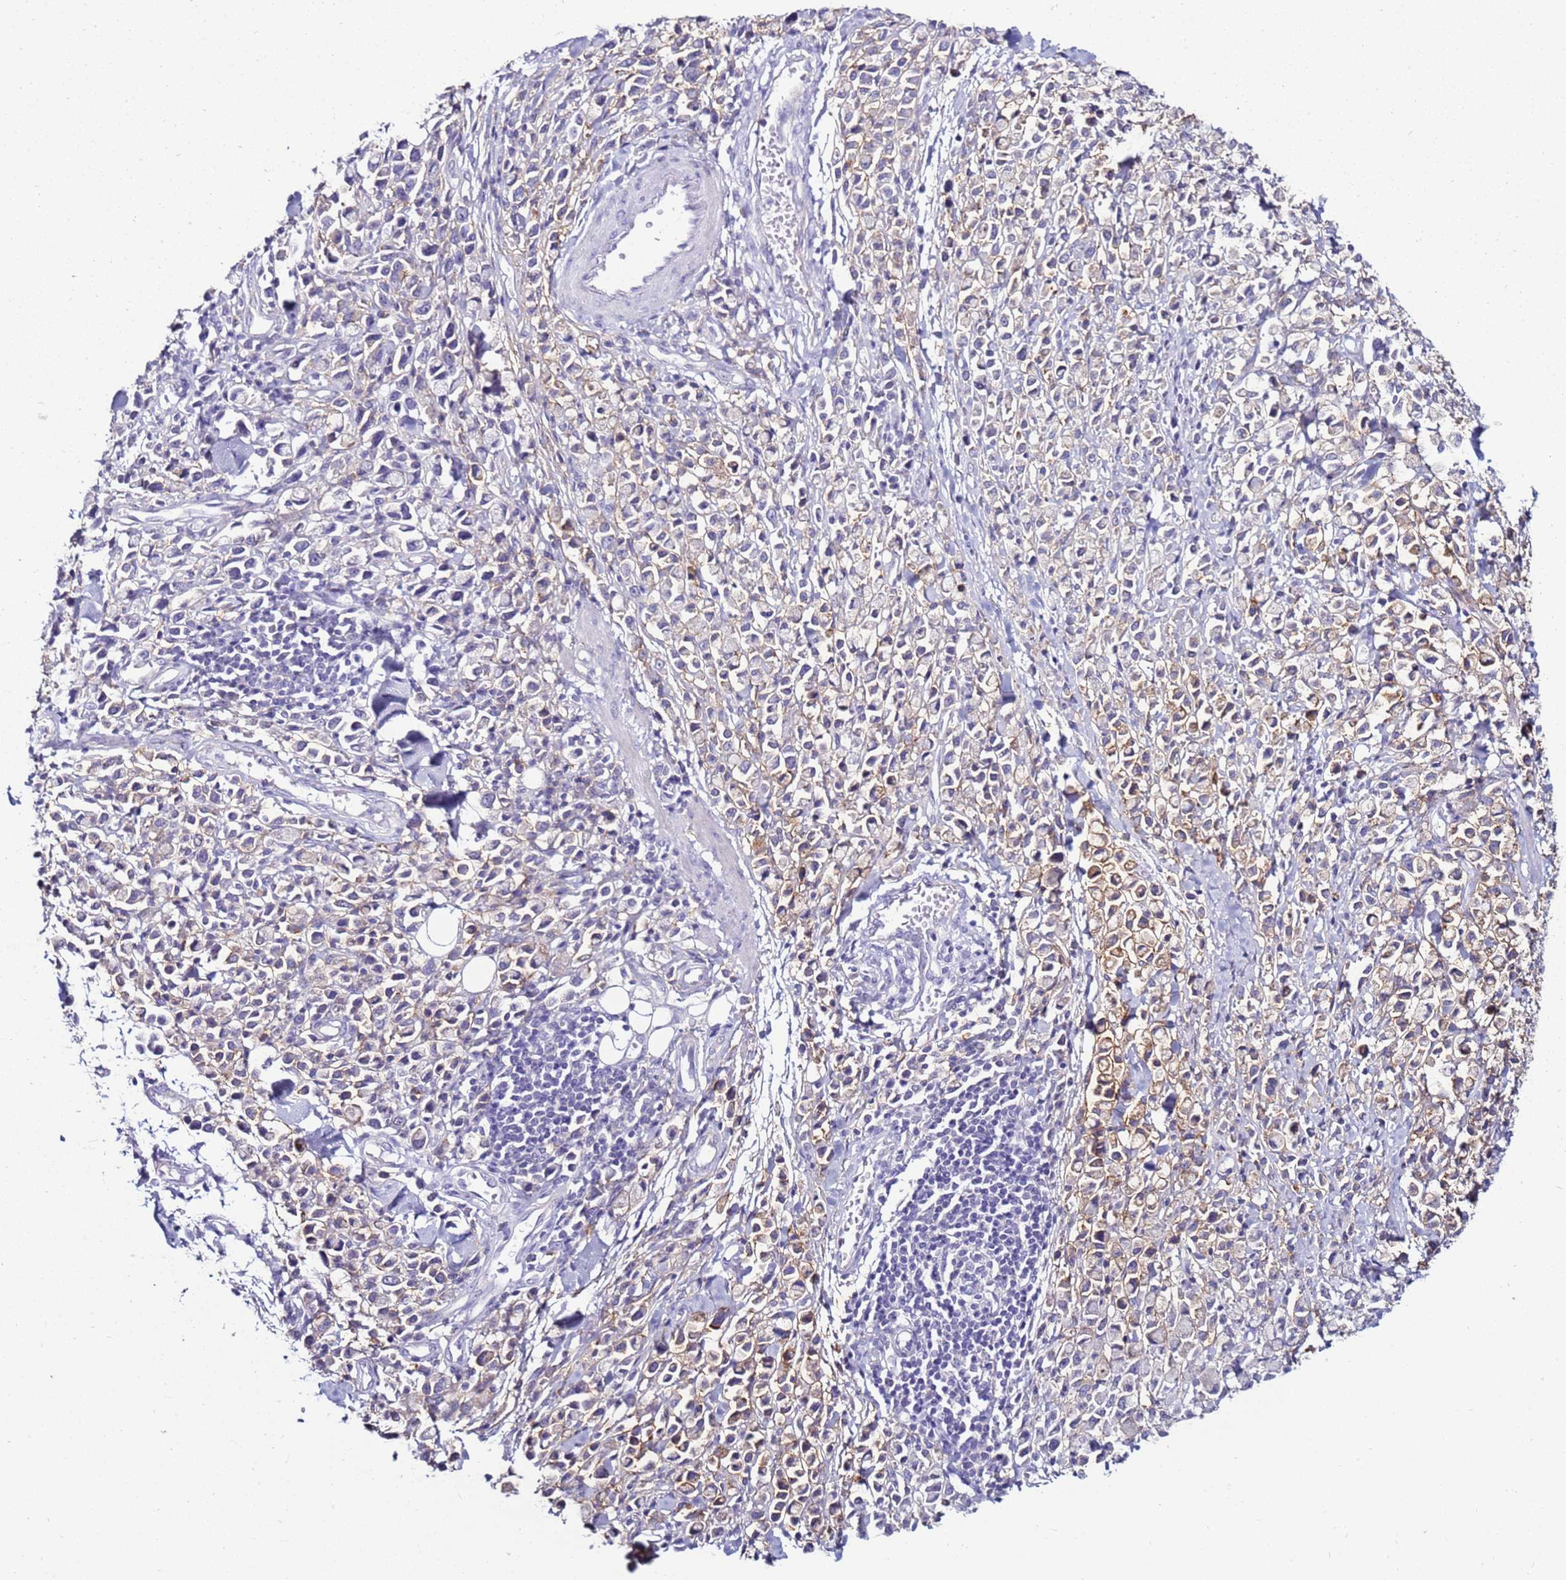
{"staining": {"intensity": "weak", "quantity": "25%-75%", "location": "cytoplasmic/membranous"}, "tissue": "stomach cancer", "cell_type": "Tumor cells", "image_type": "cancer", "snomed": [{"axis": "morphology", "description": "Adenocarcinoma, NOS"}, {"axis": "topography", "description": "Stomach"}], "caption": "Immunohistochemistry (IHC) (DAB (3,3'-diaminobenzidine)) staining of human adenocarcinoma (stomach) displays weak cytoplasmic/membranous protein expression in approximately 25%-75% of tumor cells. (Brightfield microscopy of DAB IHC at high magnification).", "gene": "GPN3", "patient": {"sex": "female", "age": 81}}